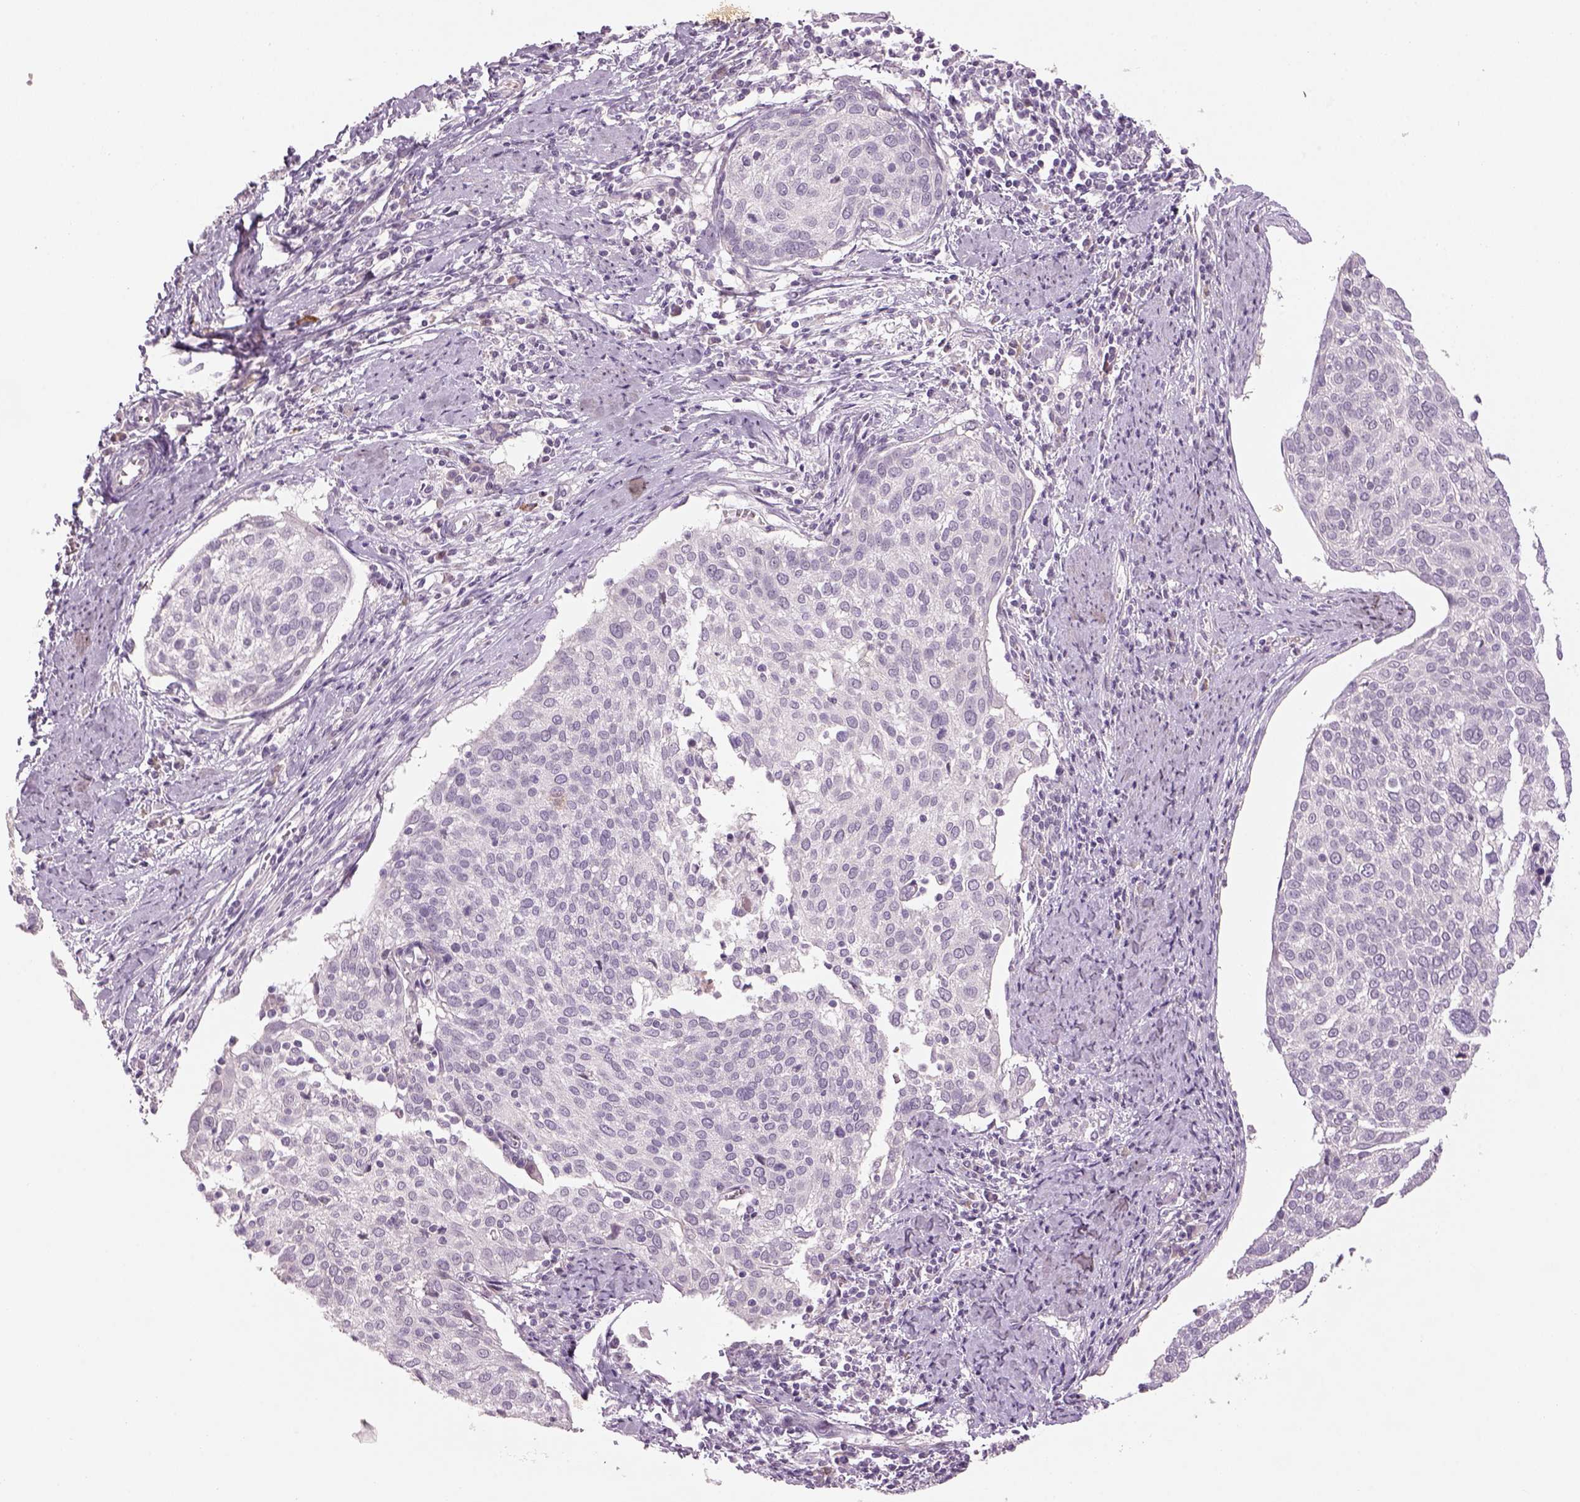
{"staining": {"intensity": "negative", "quantity": "none", "location": "none"}, "tissue": "cervical cancer", "cell_type": "Tumor cells", "image_type": "cancer", "snomed": [{"axis": "morphology", "description": "Squamous cell carcinoma, NOS"}, {"axis": "topography", "description": "Cervix"}], "caption": "DAB (3,3'-diaminobenzidine) immunohistochemical staining of human cervical cancer (squamous cell carcinoma) demonstrates no significant positivity in tumor cells.", "gene": "PENK", "patient": {"sex": "female", "age": 39}}